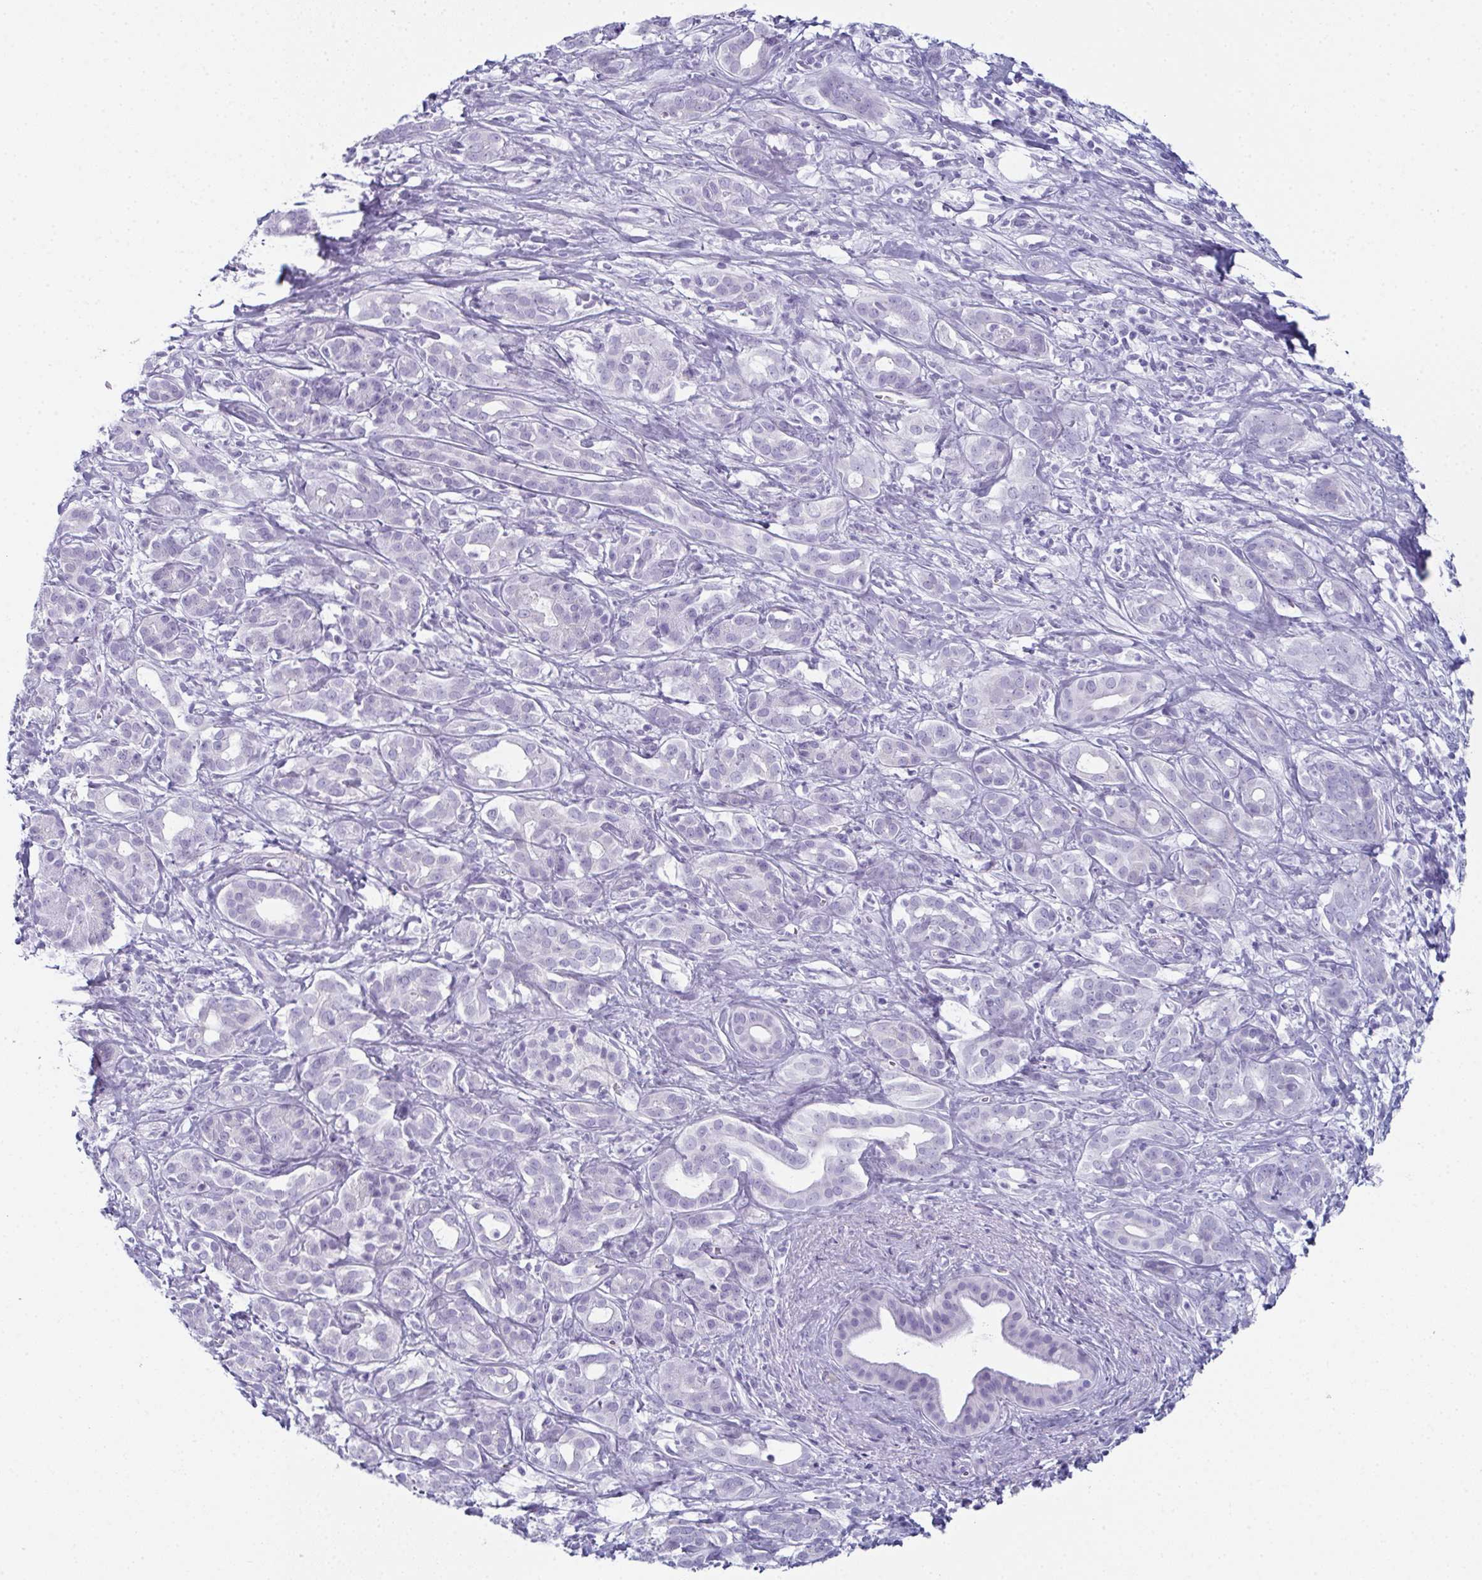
{"staining": {"intensity": "negative", "quantity": "none", "location": "none"}, "tissue": "pancreatic cancer", "cell_type": "Tumor cells", "image_type": "cancer", "snomed": [{"axis": "morphology", "description": "Adenocarcinoma, NOS"}, {"axis": "topography", "description": "Pancreas"}], "caption": "Immunohistochemistry micrograph of human pancreatic cancer (adenocarcinoma) stained for a protein (brown), which shows no staining in tumor cells. (Brightfield microscopy of DAB (3,3'-diaminobenzidine) immunohistochemistry at high magnification).", "gene": "ENKUR", "patient": {"sex": "male", "age": 61}}